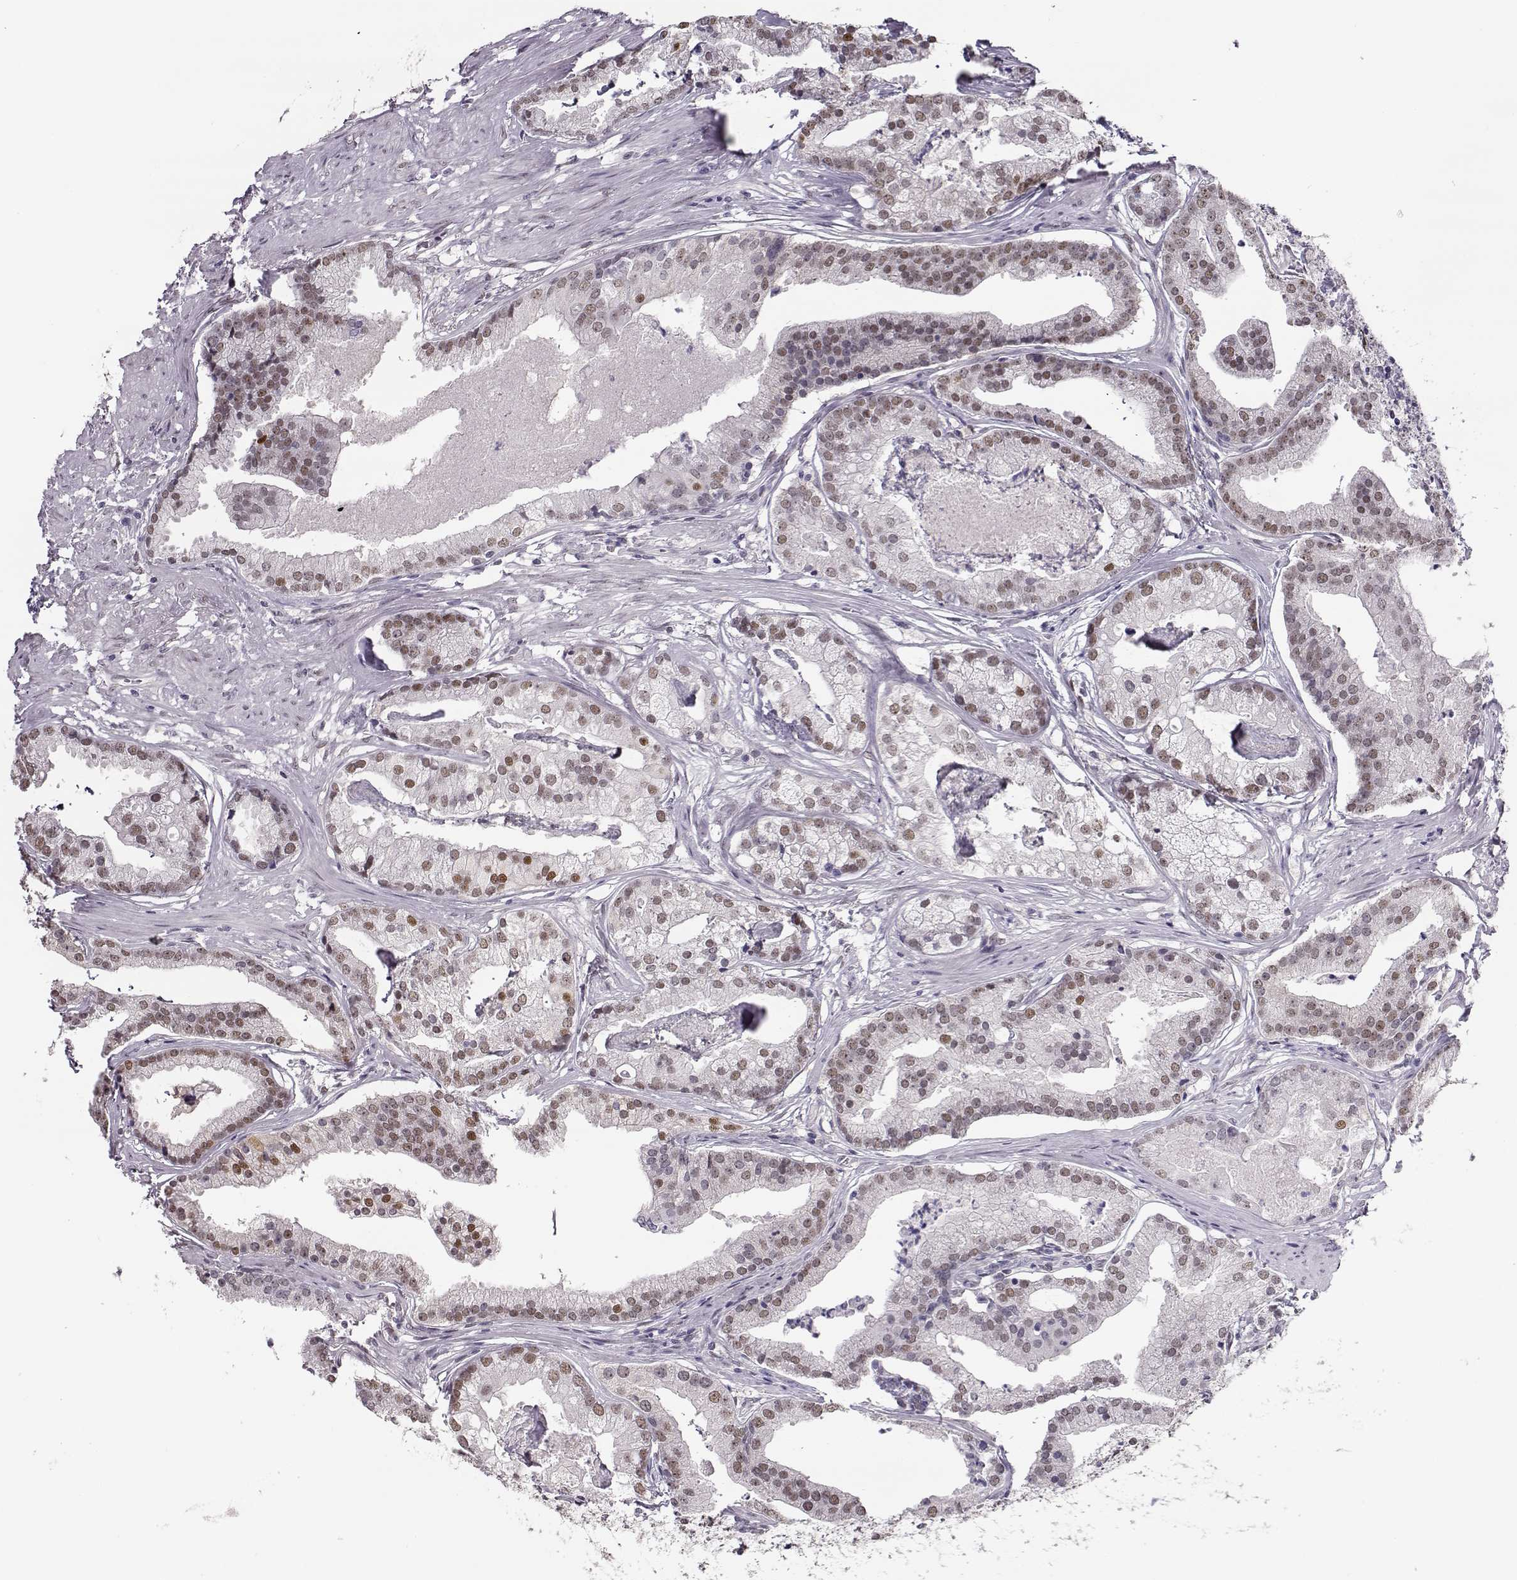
{"staining": {"intensity": "weak", "quantity": "25%-75%", "location": "nuclear"}, "tissue": "prostate cancer", "cell_type": "Tumor cells", "image_type": "cancer", "snomed": [{"axis": "morphology", "description": "Adenocarcinoma, NOS"}, {"axis": "topography", "description": "Prostate and seminal vesicle, NOS"}, {"axis": "topography", "description": "Prostate"}], "caption": "Immunohistochemical staining of human prostate adenocarcinoma reveals weak nuclear protein staining in about 25%-75% of tumor cells.", "gene": "POLI", "patient": {"sex": "male", "age": 44}}